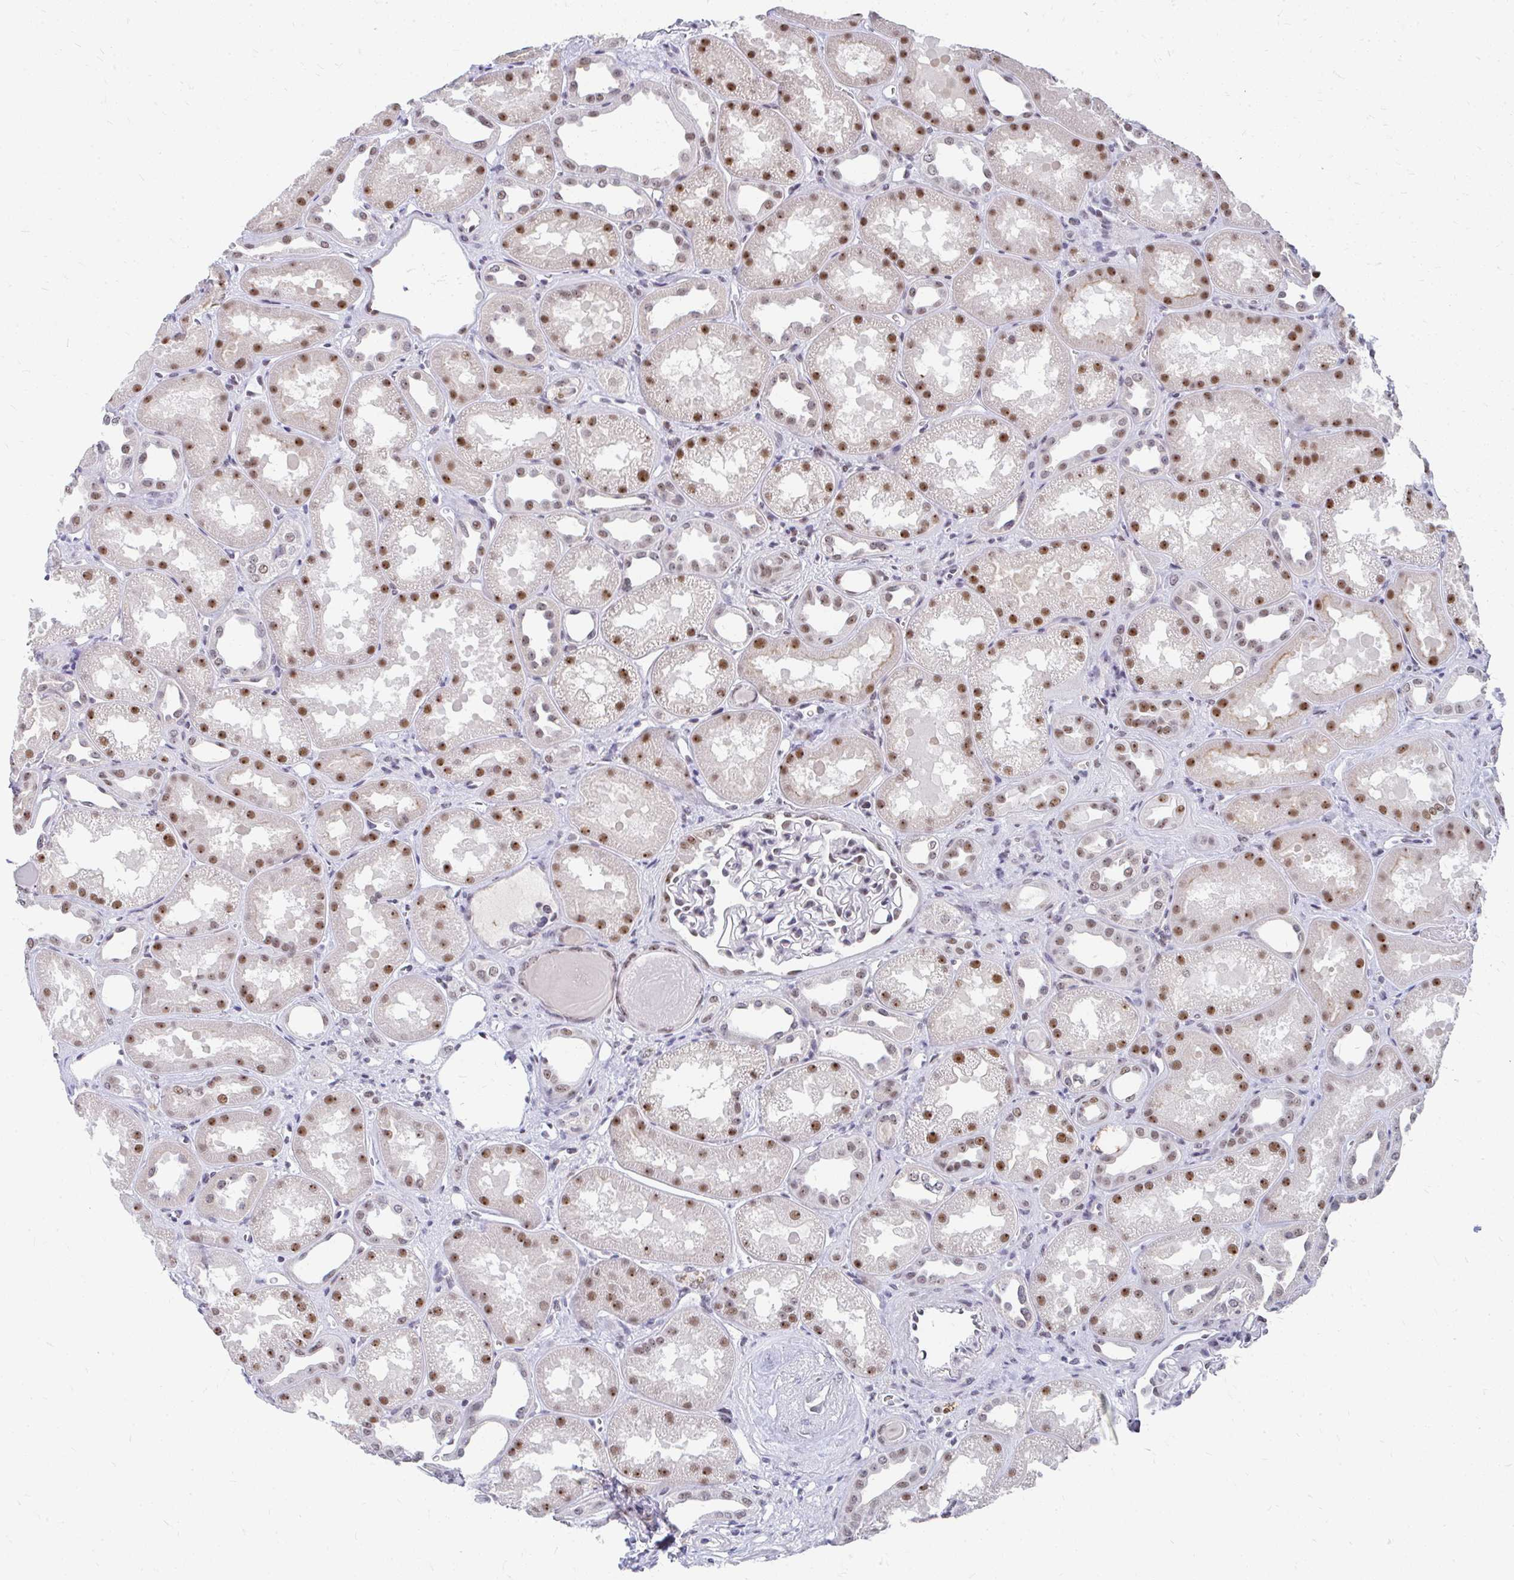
{"staining": {"intensity": "weak", "quantity": "<25%", "location": "nuclear"}, "tissue": "kidney", "cell_type": "Cells in glomeruli", "image_type": "normal", "snomed": [{"axis": "morphology", "description": "Normal tissue, NOS"}, {"axis": "topography", "description": "Kidney"}], "caption": "Cells in glomeruli are negative for protein expression in benign human kidney. (Brightfield microscopy of DAB immunohistochemistry (IHC) at high magnification).", "gene": "GTF2H1", "patient": {"sex": "male", "age": 61}}